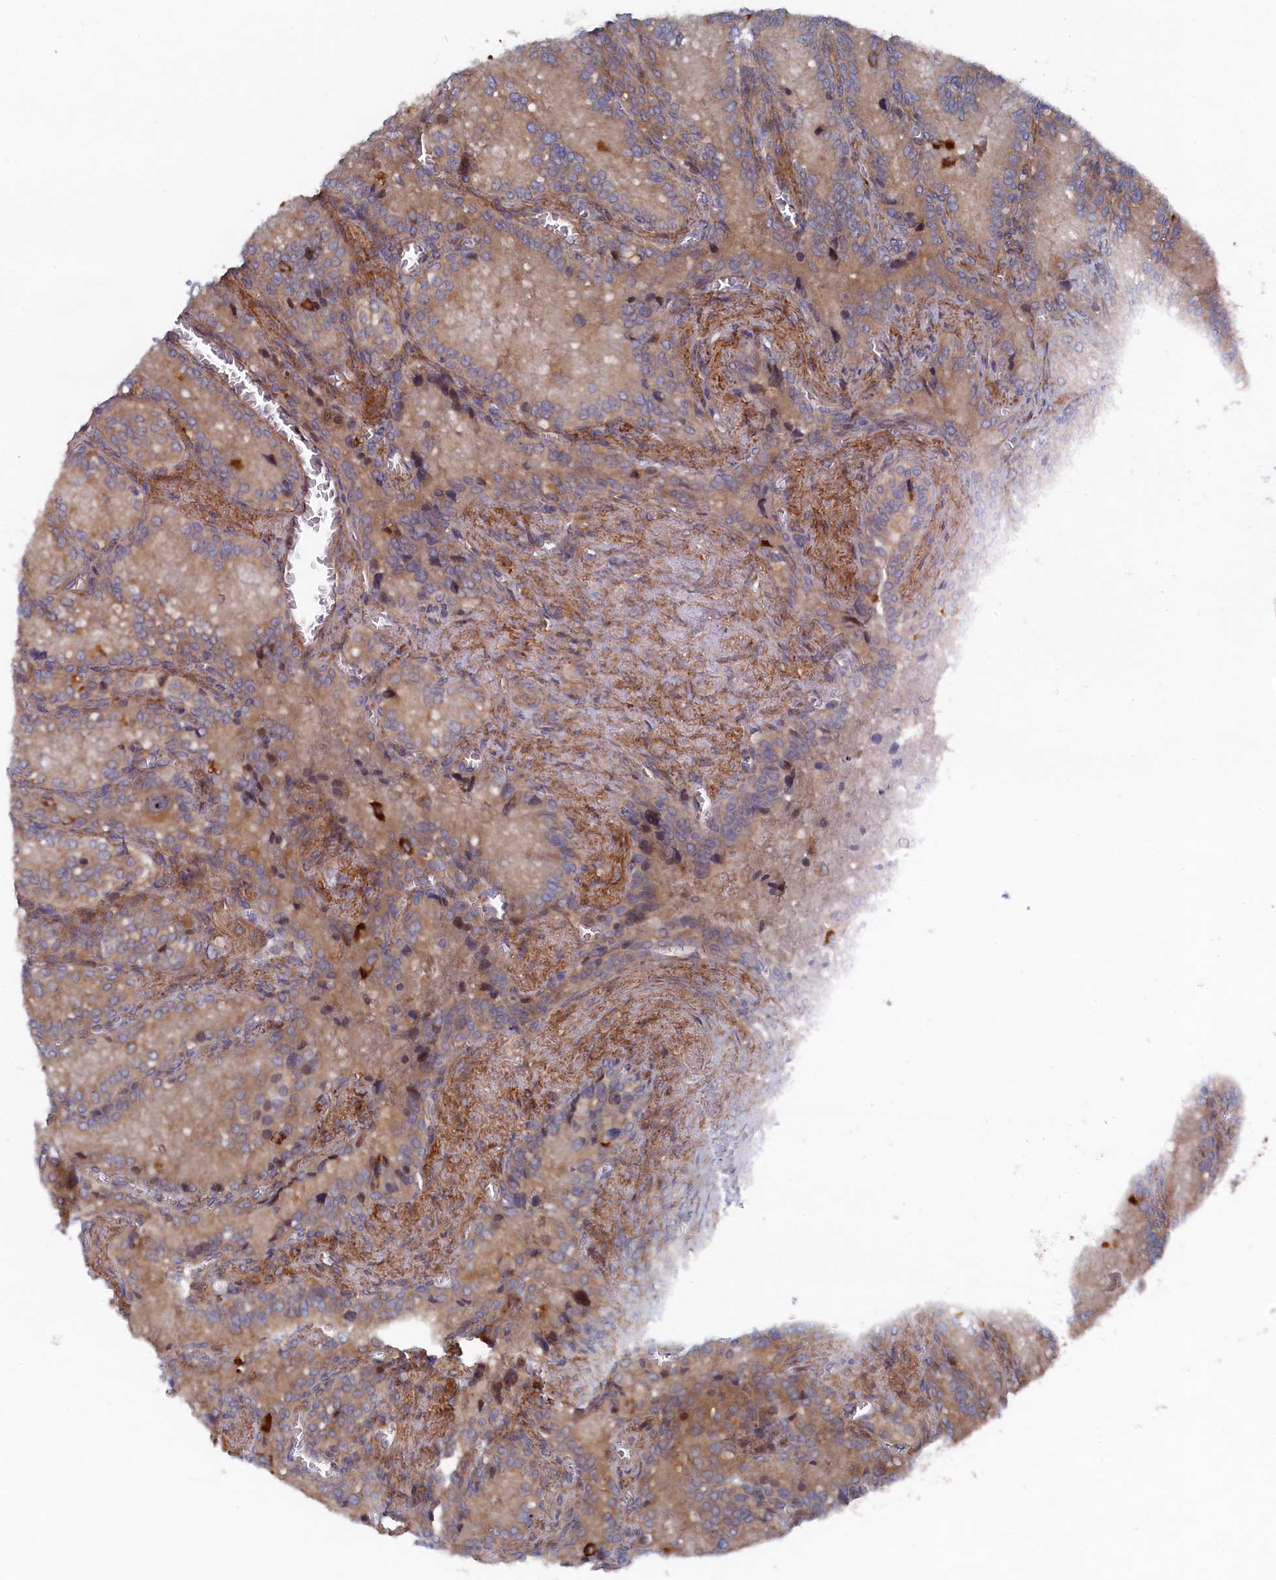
{"staining": {"intensity": "moderate", "quantity": ">75%", "location": "cytoplasmic/membranous"}, "tissue": "seminal vesicle", "cell_type": "Glandular cells", "image_type": "normal", "snomed": [{"axis": "morphology", "description": "Normal tissue, NOS"}, {"axis": "topography", "description": "Seminal veicle"}], "caption": "Protein analysis of unremarkable seminal vesicle reveals moderate cytoplasmic/membranous positivity in approximately >75% of glandular cells. Using DAB (3,3'-diaminobenzidine) (brown) and hematoxylin (blue) stains, captured at high magnification using brightfield microscopy.", "gene": "TMEM196", "patient": {"sex": "male", "age": 62}}